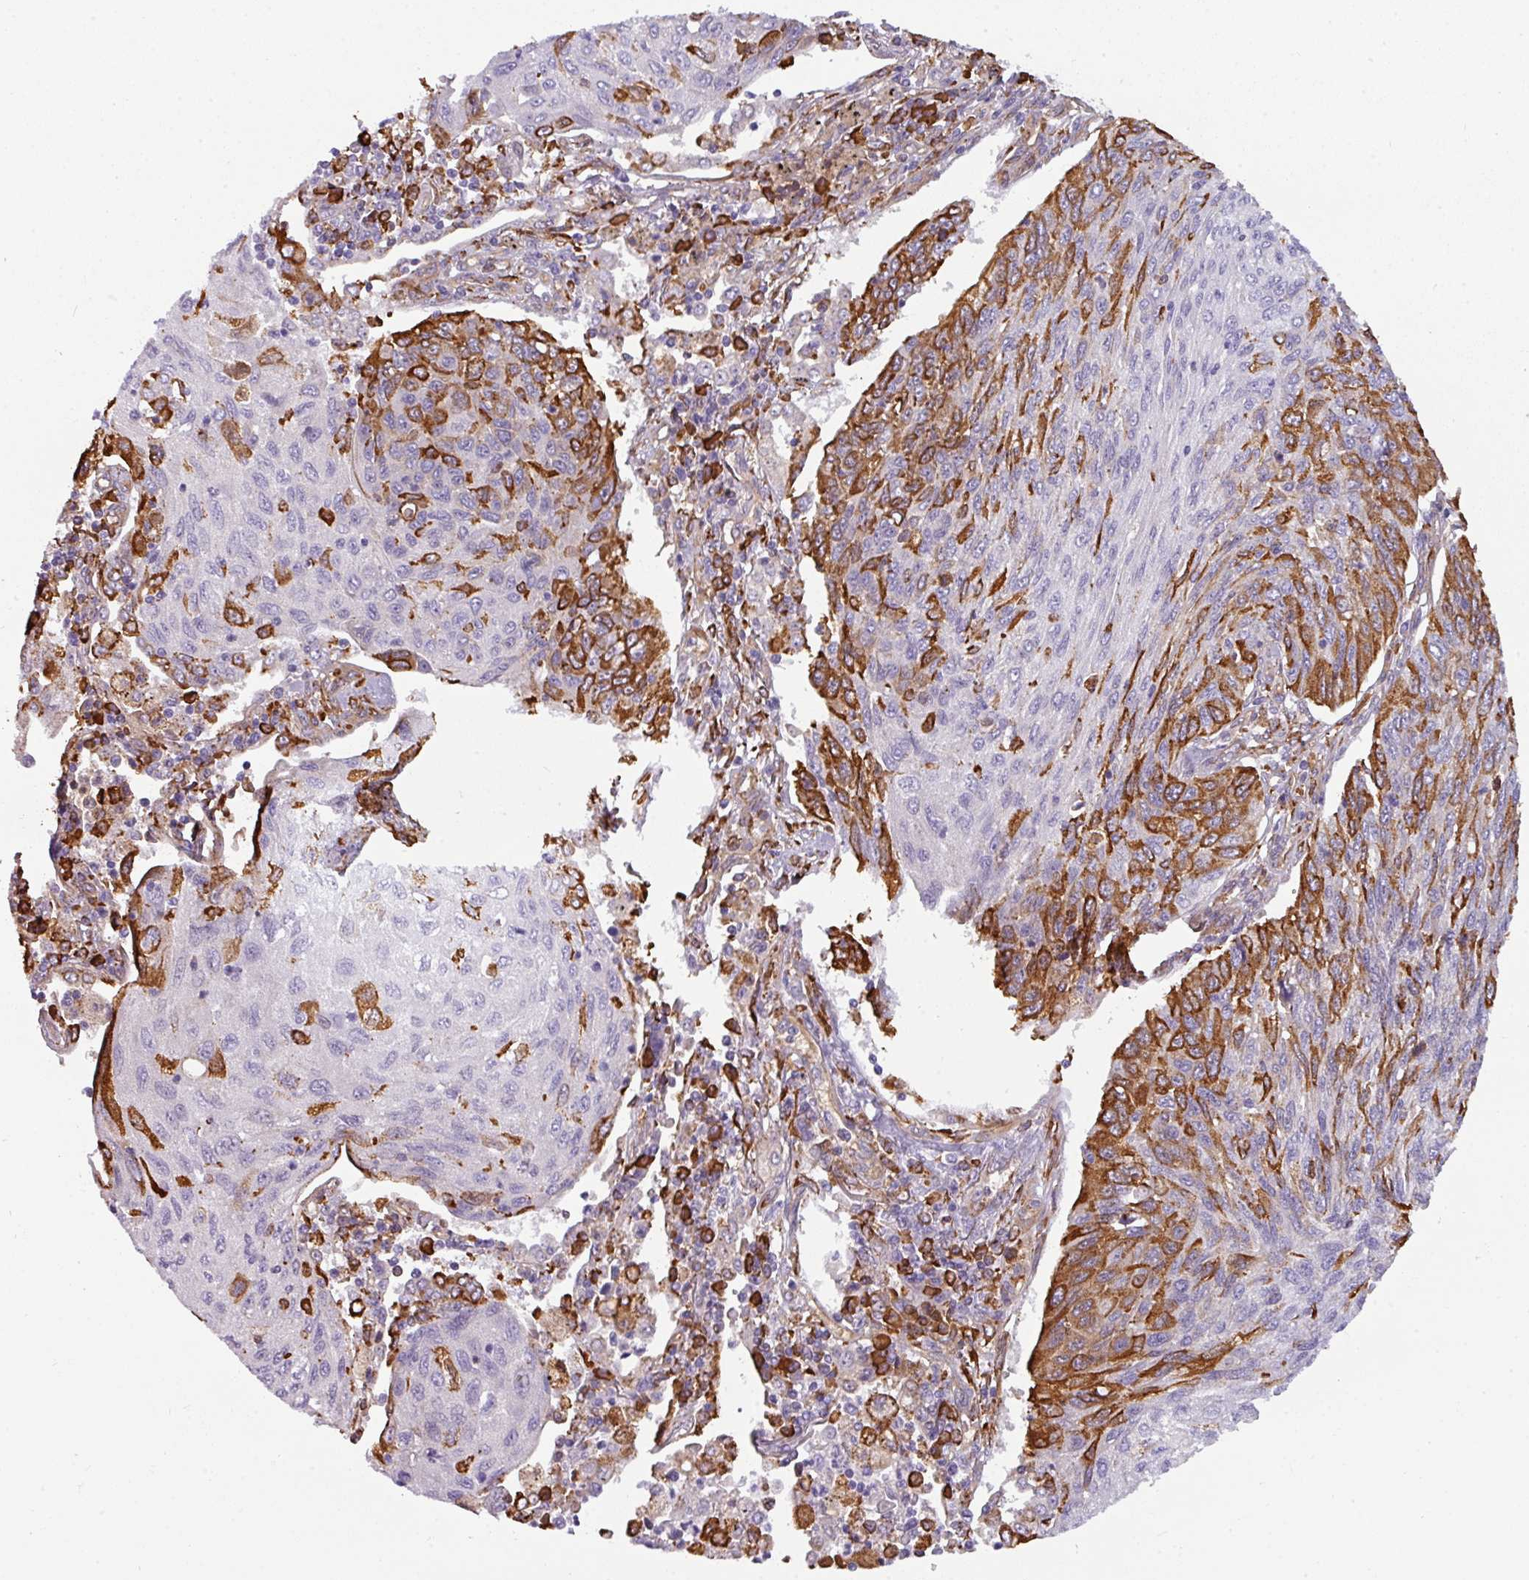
{"staining": {"intensity": "strong", "quantity": "<25%", "location": "cytoplasmic/membranous"}, "tissue": "lung cancer", "cell_type": "Tumor cells", "image_type": "cancer", "snomed": [{"axis": "morphology", "description": "Squamous cell carcinoma, NOS"}, {"axis": "topography", "description": "Lung"}], "caption": "IHC of human lung cancer shows medium levels of strong cytoplasmic/membranous expression in approximately <25% of tumor cells. The protein is shown in brown color, while the nuclei are stained blue.", "gene": "BUD23", "patient": {"sex": "female", "age": 66}}